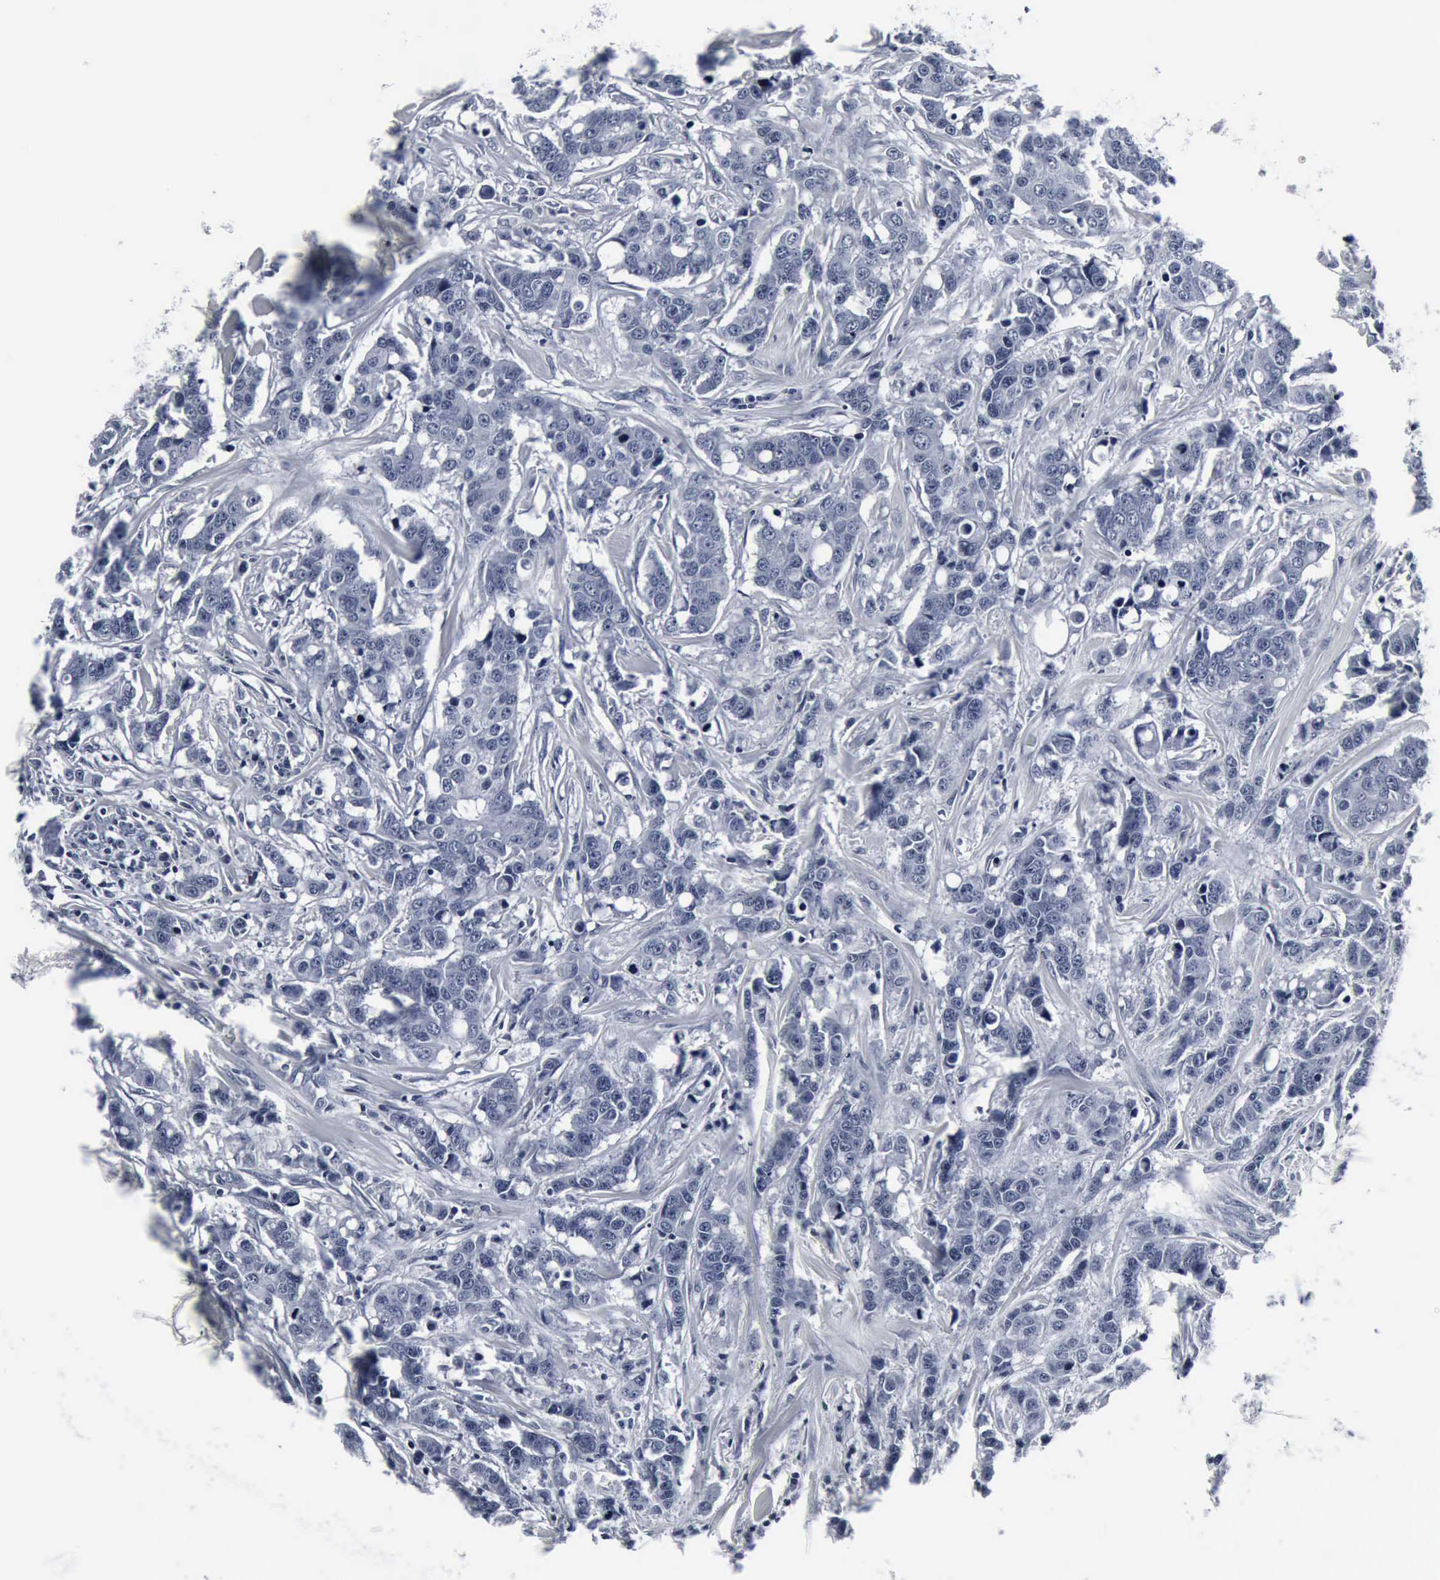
{"staining": {"intensity": "negative", "quantity": "none", "location": "none"}, "tissue": "breast cancer", "cell_type": "Tumor cells", "image_type": "cancer", "snomed": [{"axis": "morphology", "description": "Duct carcinoma"}, {"axis": "topography", "description": "Breast"}], "caption": "Tumor cells show no significant protein expression in invasive ductal carcinoma (breast).", "gene": "SNAP25", "patient": {"sex": "female", "age": 27}}